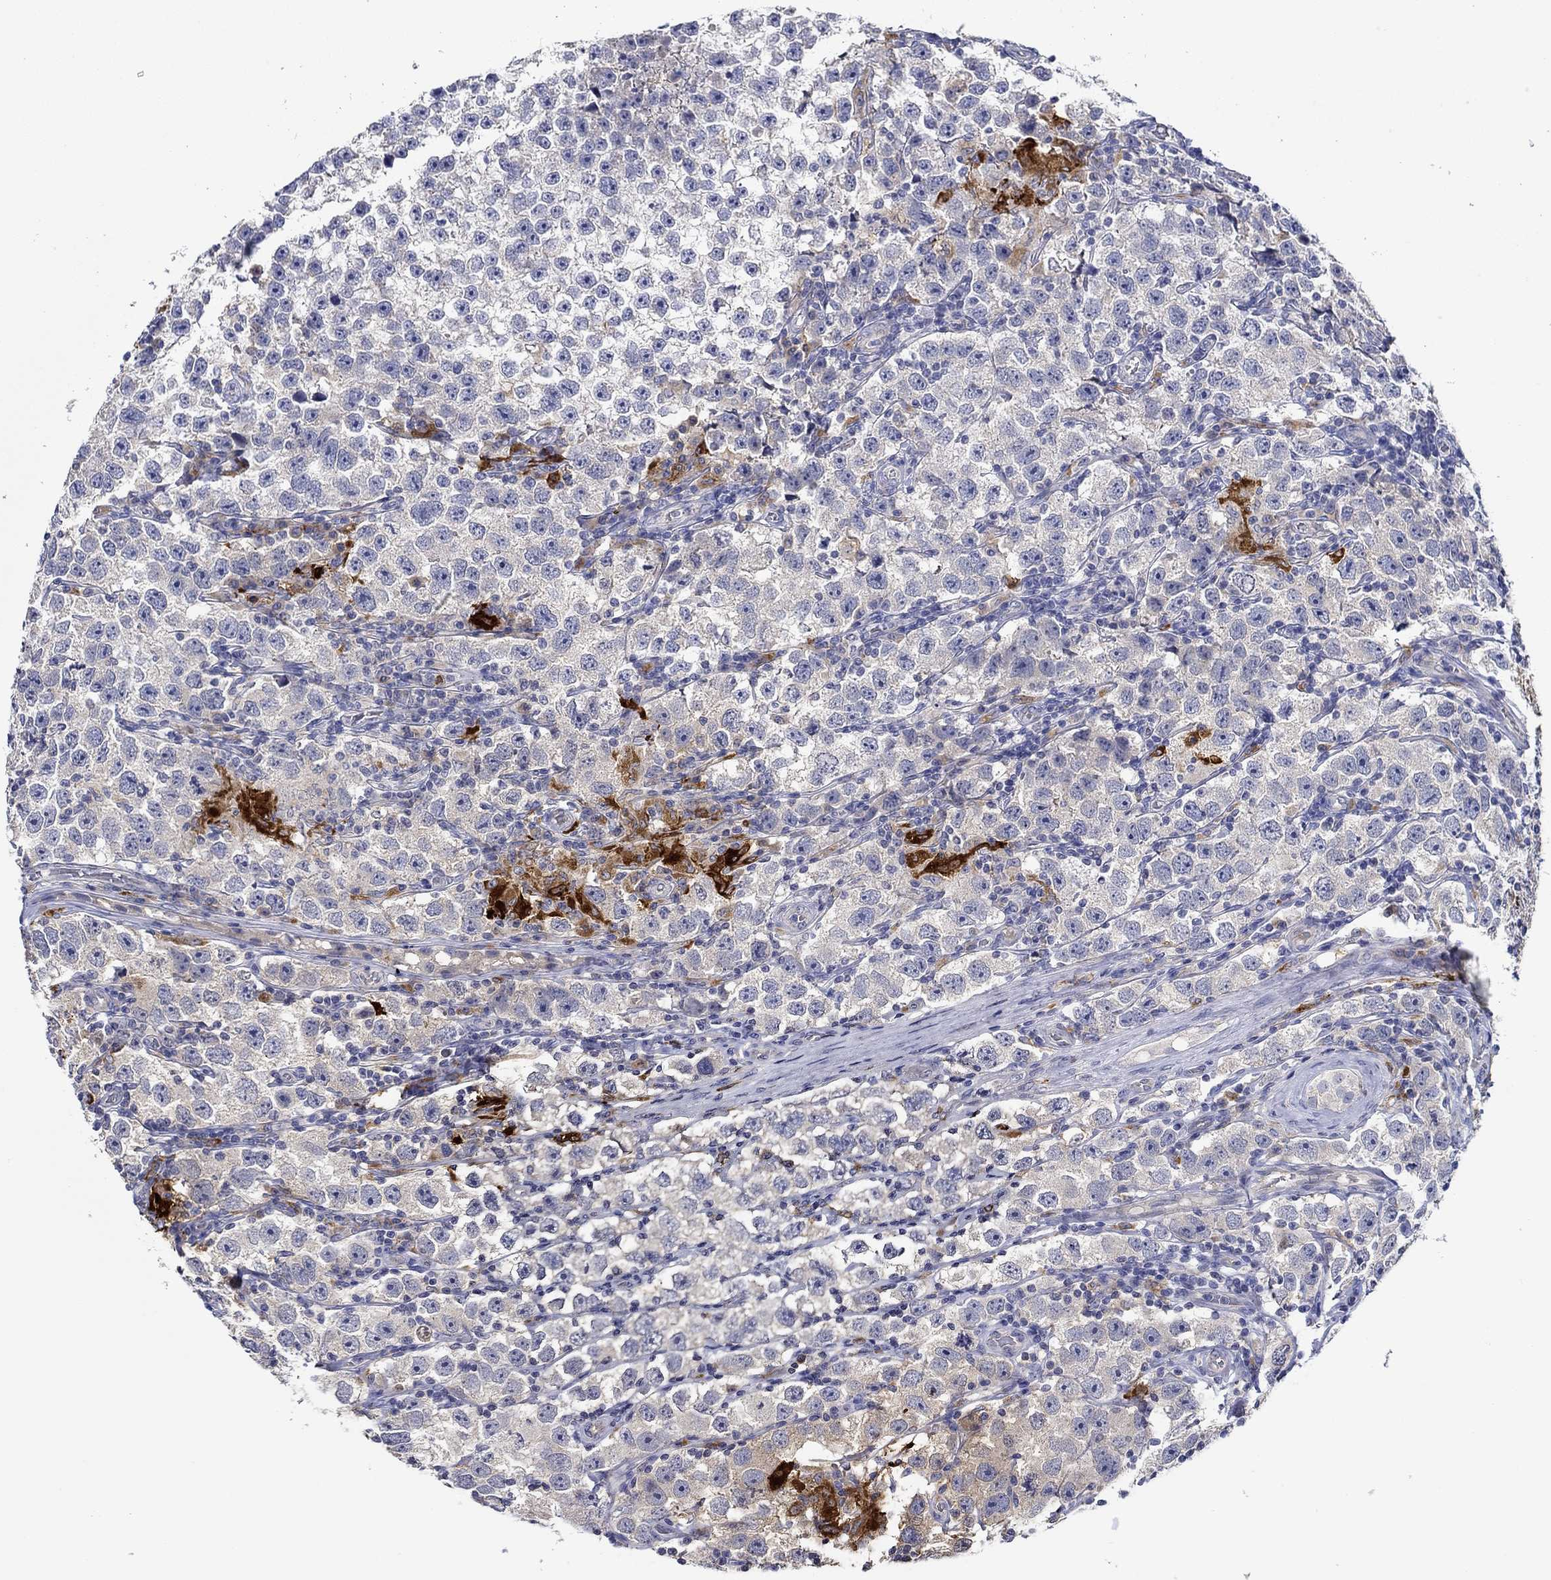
{"staining": {"intensity": "weak", "quantity": "<25%", "location": "cytoplasmic/membranous"}, "tissue": "testis cancer", "cell_type": "Tumor cells", "image_type": "cancer", "snomed": [{"axis": "morphology", "description": "Seminoma, NOS"}, {"axis": "topography", "description": "Testis"}], "caption": "Testis seminoma stained for a protein using immunohistochemistry demonstrates no expression tumor cells.", "gene": "CHIT1", "patient": {"sex": "male", "age": 26}}